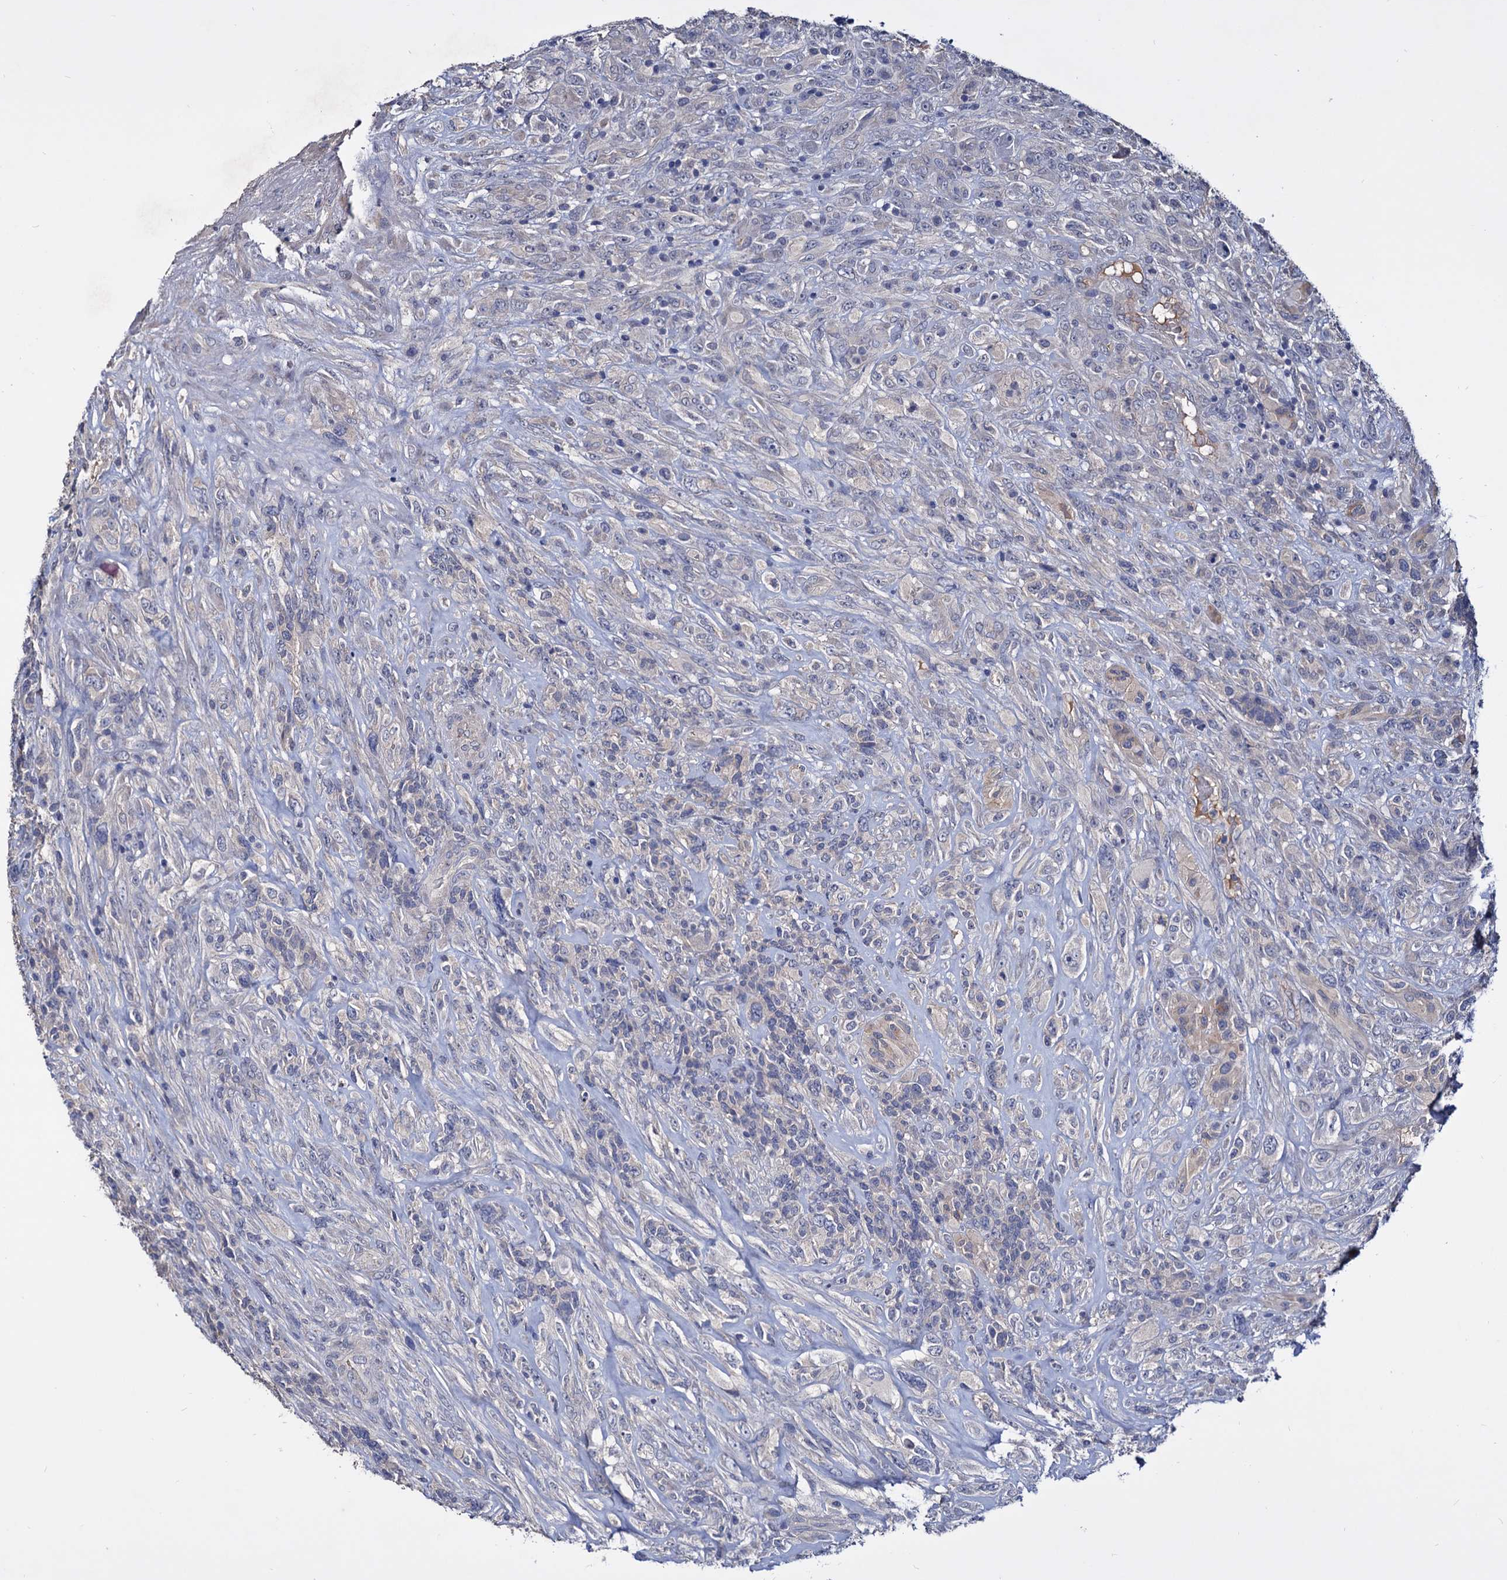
{"staining": {"intensity": "moderate", "quantity": "<25%", "location": "cytoplasmic/membranous"}, "tissue": "glioma", "cell_type": "Tumor cells", "image_type": "cancer", "snomed": [{"axis": "morphology", "description": "Glioma, malignant, High grade"}, {"axis": "topography", "description": "Brain"}], "caption": "Human malignant glioma (high-grade) stained with a brown dye displays moderate cytoplasmic/membranous positive positivity in about <25% of tumor cells.", "gene": "NPAS4", "patient": {"sex": "male", "age": 61}}